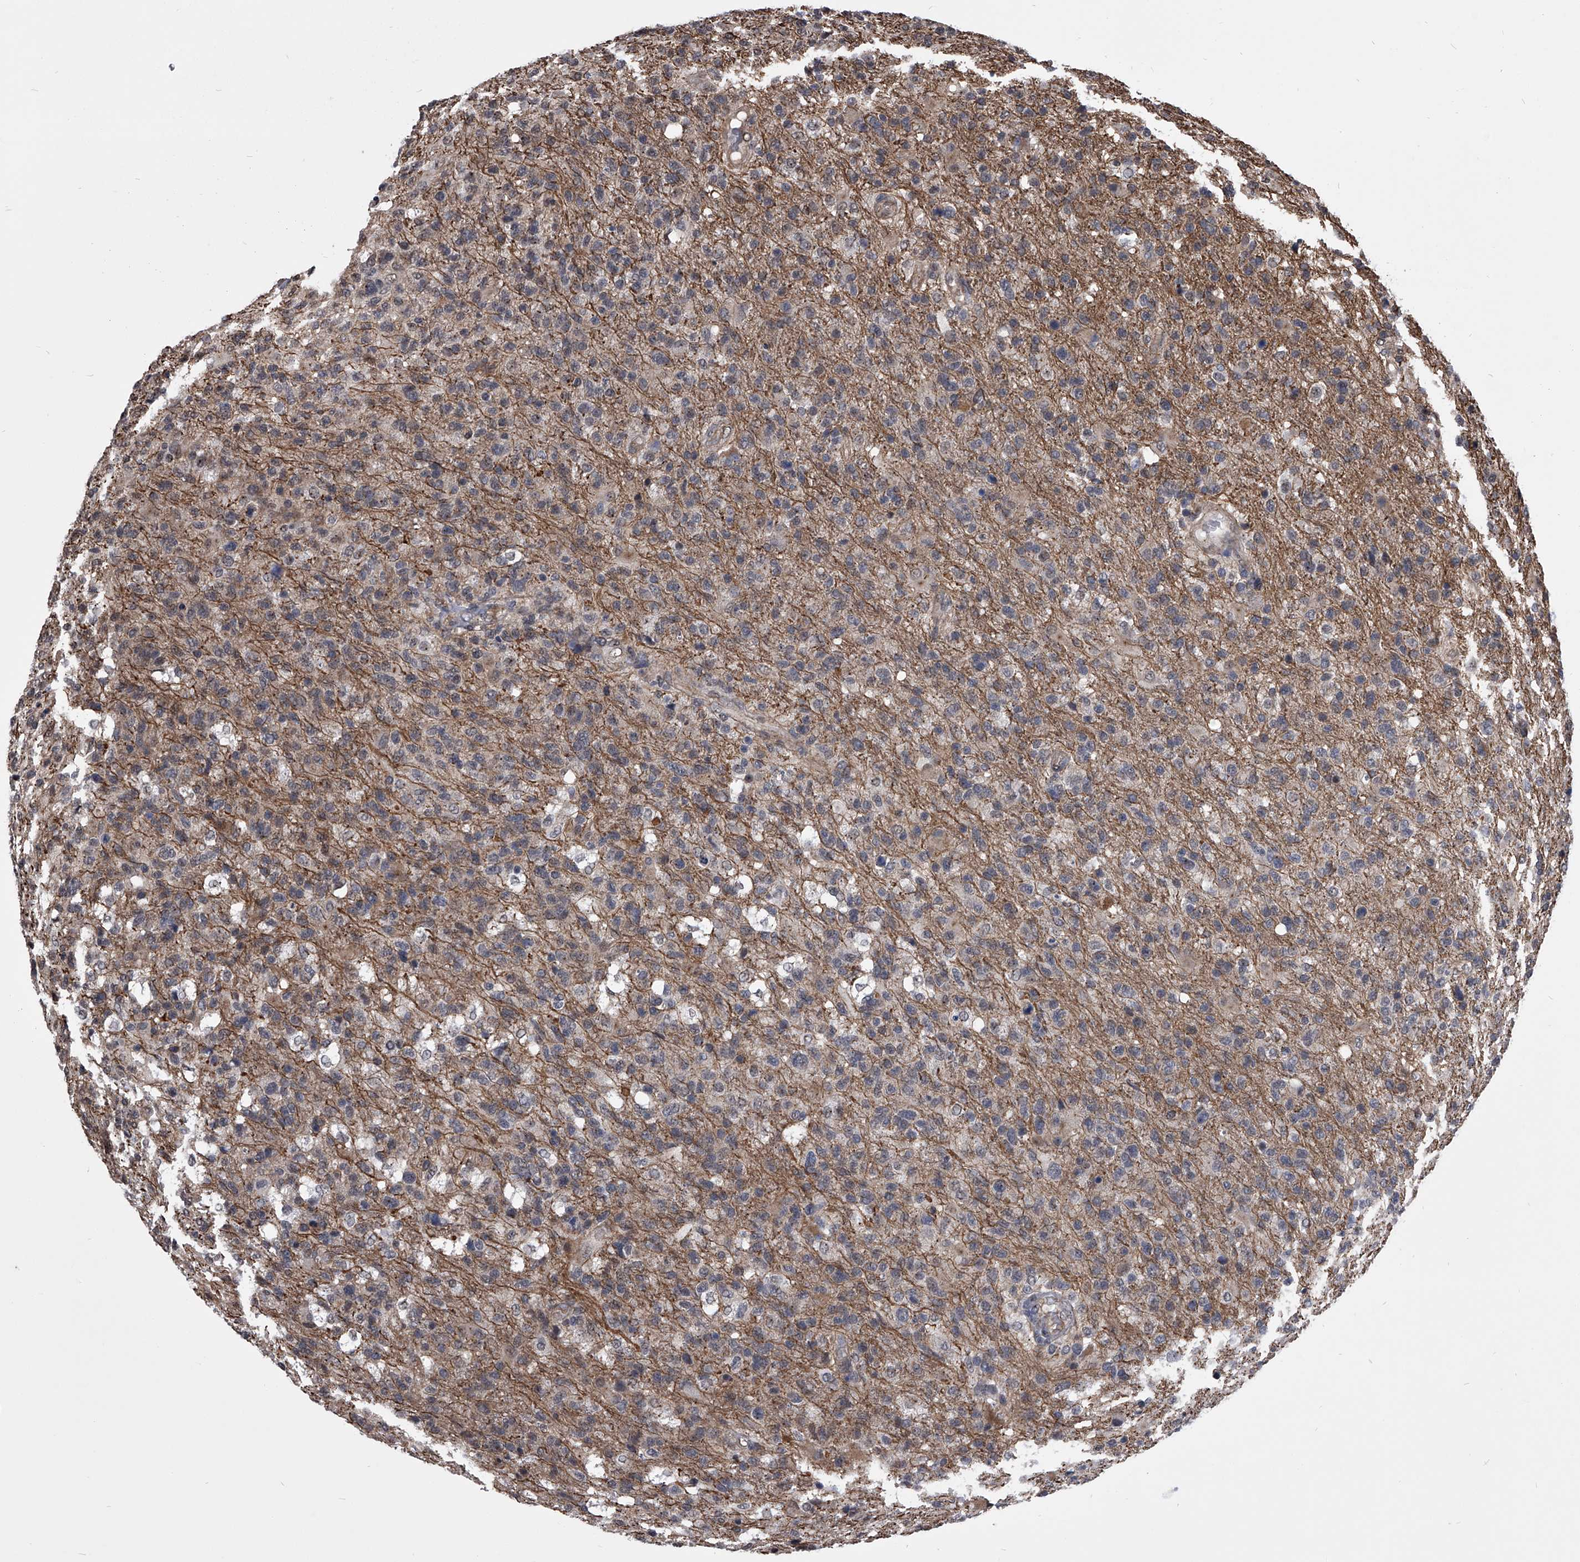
{"staining": {"intensity": "weak", "quantity": "<25%", "location": "cytoplasmic/membranous"}, "tissue": "glioma", "cell_type": "Tumor cells", "image_type": "cancer", "snomed": [{"axis": "morphology", "description": "Glioma, malignant, High grade"}, {"axis": "topography", "description": "Brain"}], "caption": "There is no significant expression in tumor cells of glioma. The staining was performed using DAB to visualize the protein expression in brown, while the nuclei were stained in blue with hematoxylin (Magnification: 20x).", "gene": "ZNF76", "patient": {"sex": "male", "age": 72}}